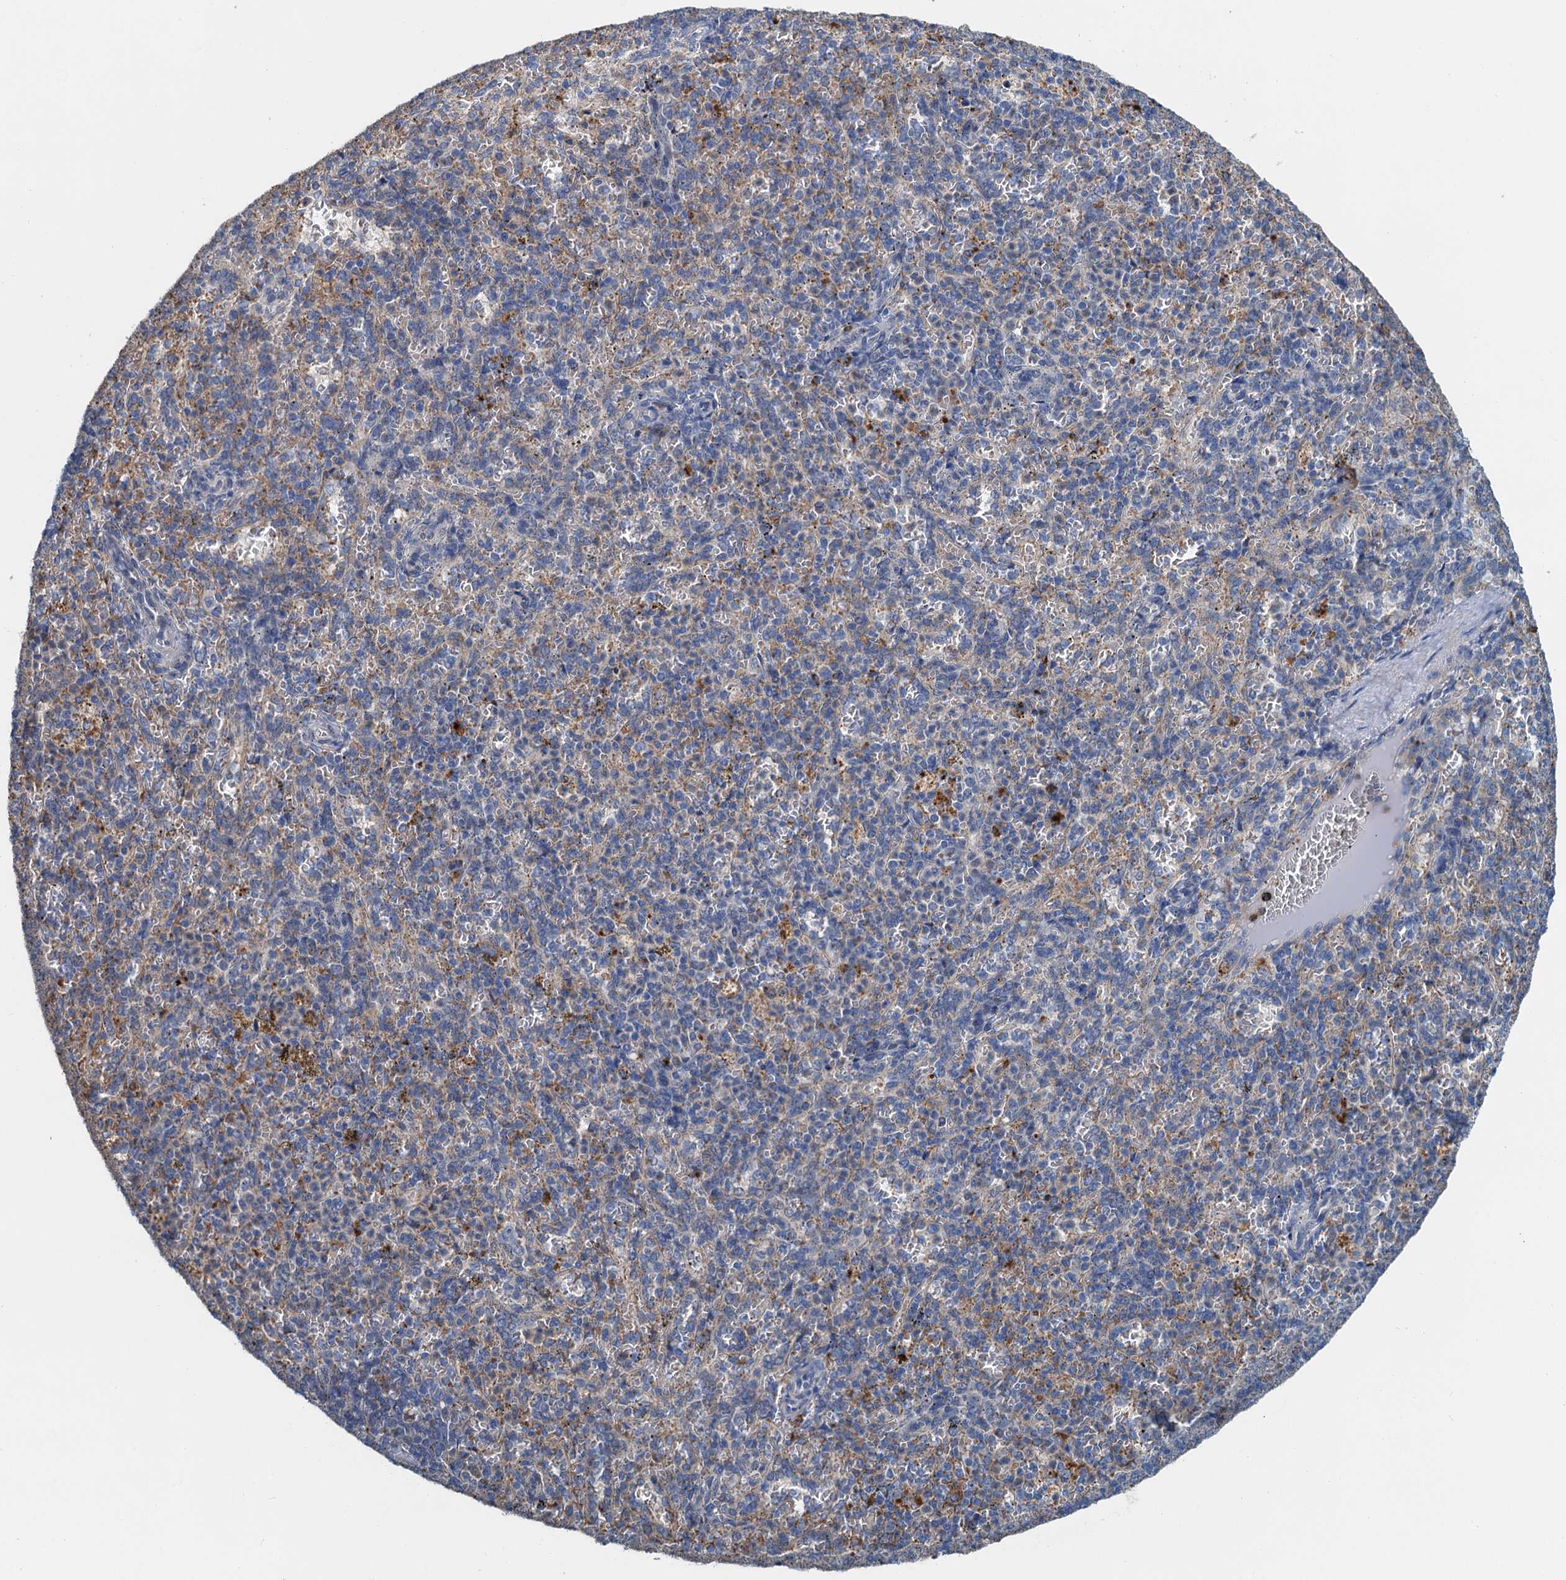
{"staining": {"intensity": "negative", "quantity": "none", "location": "none"}, "tissue": "spleen", "cell_type": "Cells in red pulp", "image_type": "normal", "snomed": [{"axis": "morphology", "description": "Normal tissue, NOS"}, {"axis": "topography", "description": "Spleen"}], "caption": "The photomicrograph exhibits no significant positivity in cells in red pulp of spleen. The staining was performed using DAB (3,3'-diaminobenzidine) to visualize the protein expression in brown, while the nuclei were stained in blue with hematoxylin (Magnification: 20x).", "gene": "ZNF606", "patient": {"sex": "female", "age": 21}}